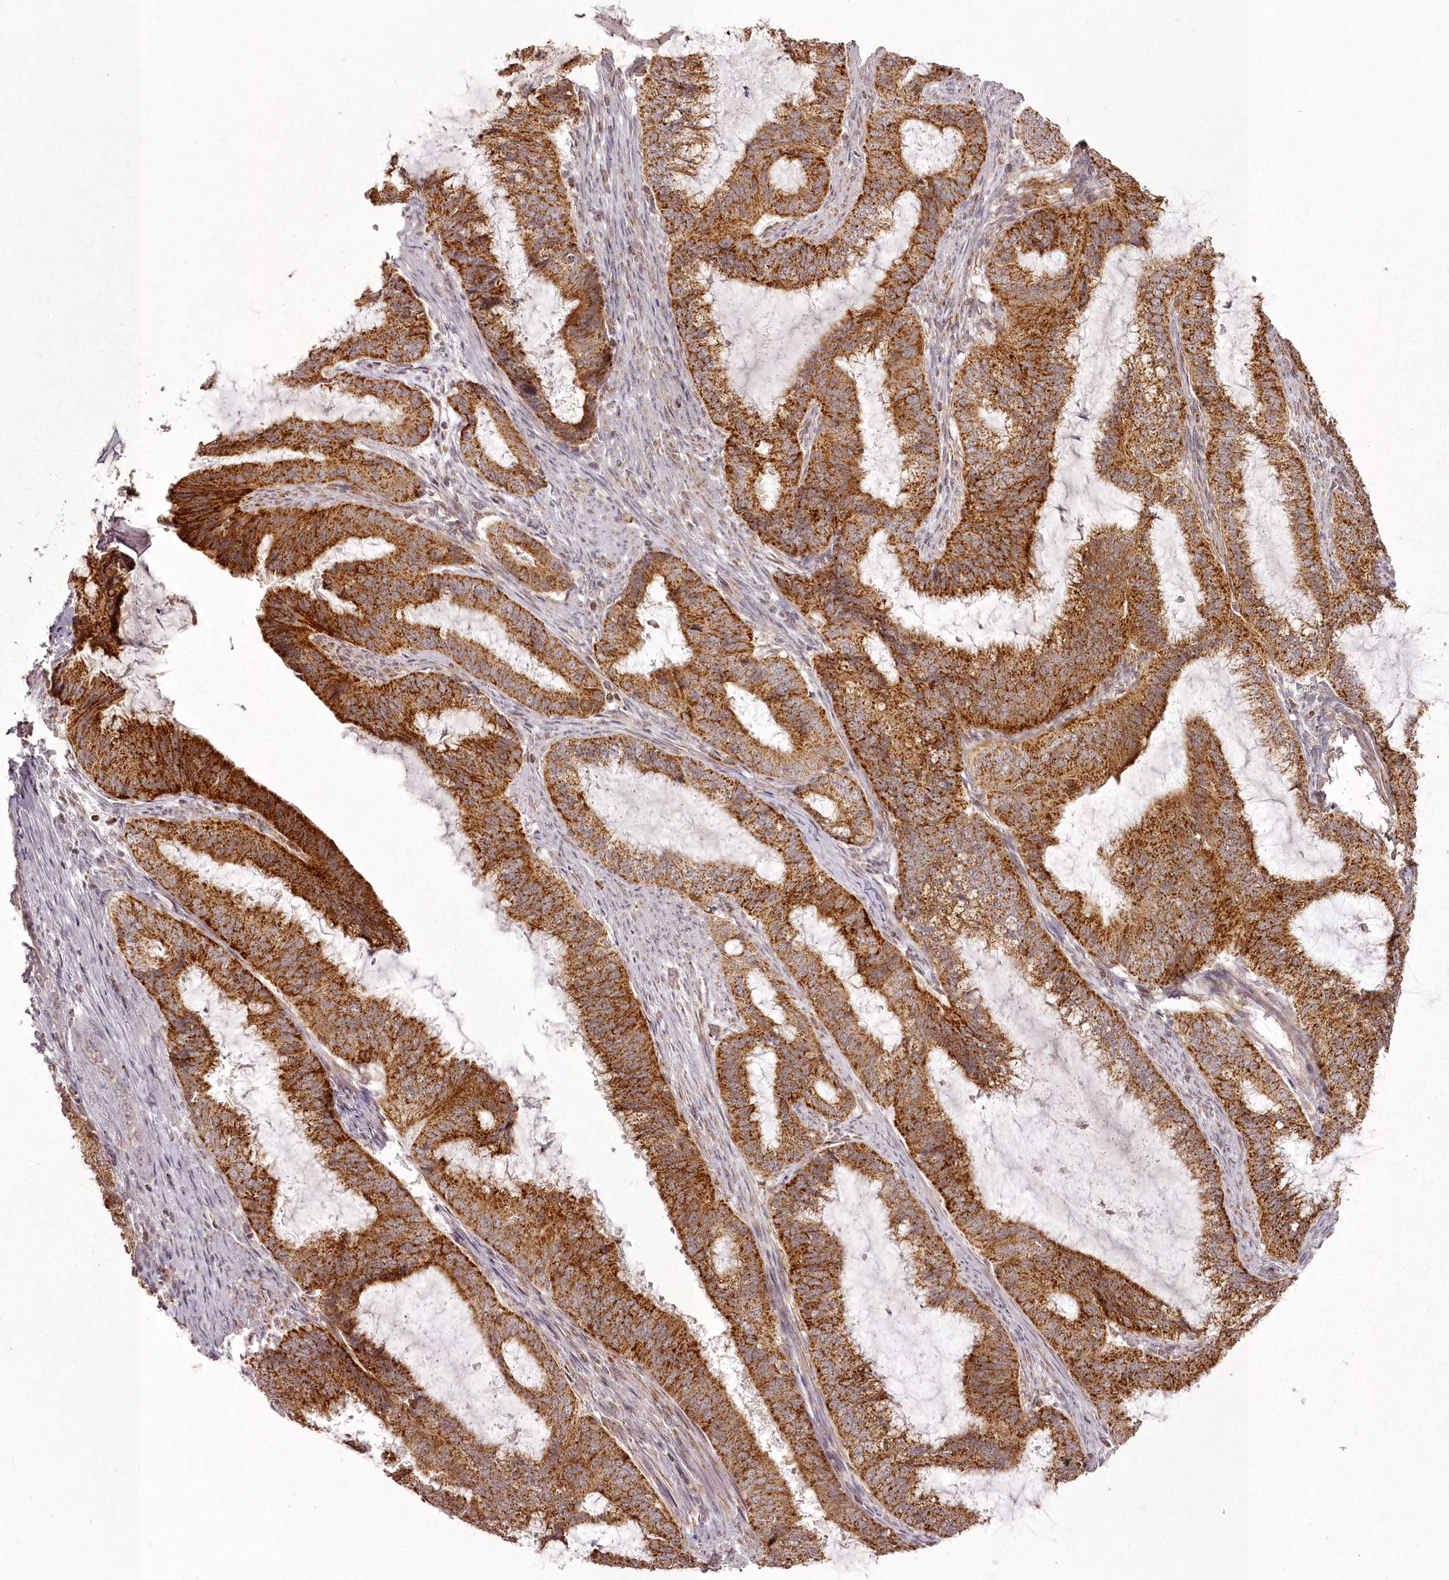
{"staining": {"intensity": "strong", "quantity": ">75%", "location": "cytoplasmic/membranous"}, "tissue": "endometrial cancer", "cell_type": "Tumor cells", "image_type": "cancer", "snomed": [{"axis": "morphology", "description": "Adenocarcinoma, NOS"}, {"axis": "topography", "description": "Endometrium"}], "caption": "Endometrial cancer stained with DAB immunohistochemistry (IHC) exhibits high levels of strong cytoplasmic/membranous staining in about >75% of tumor cells.", "gene": "CHCHD2", "patient": {"sex": "female", "age": 51}}